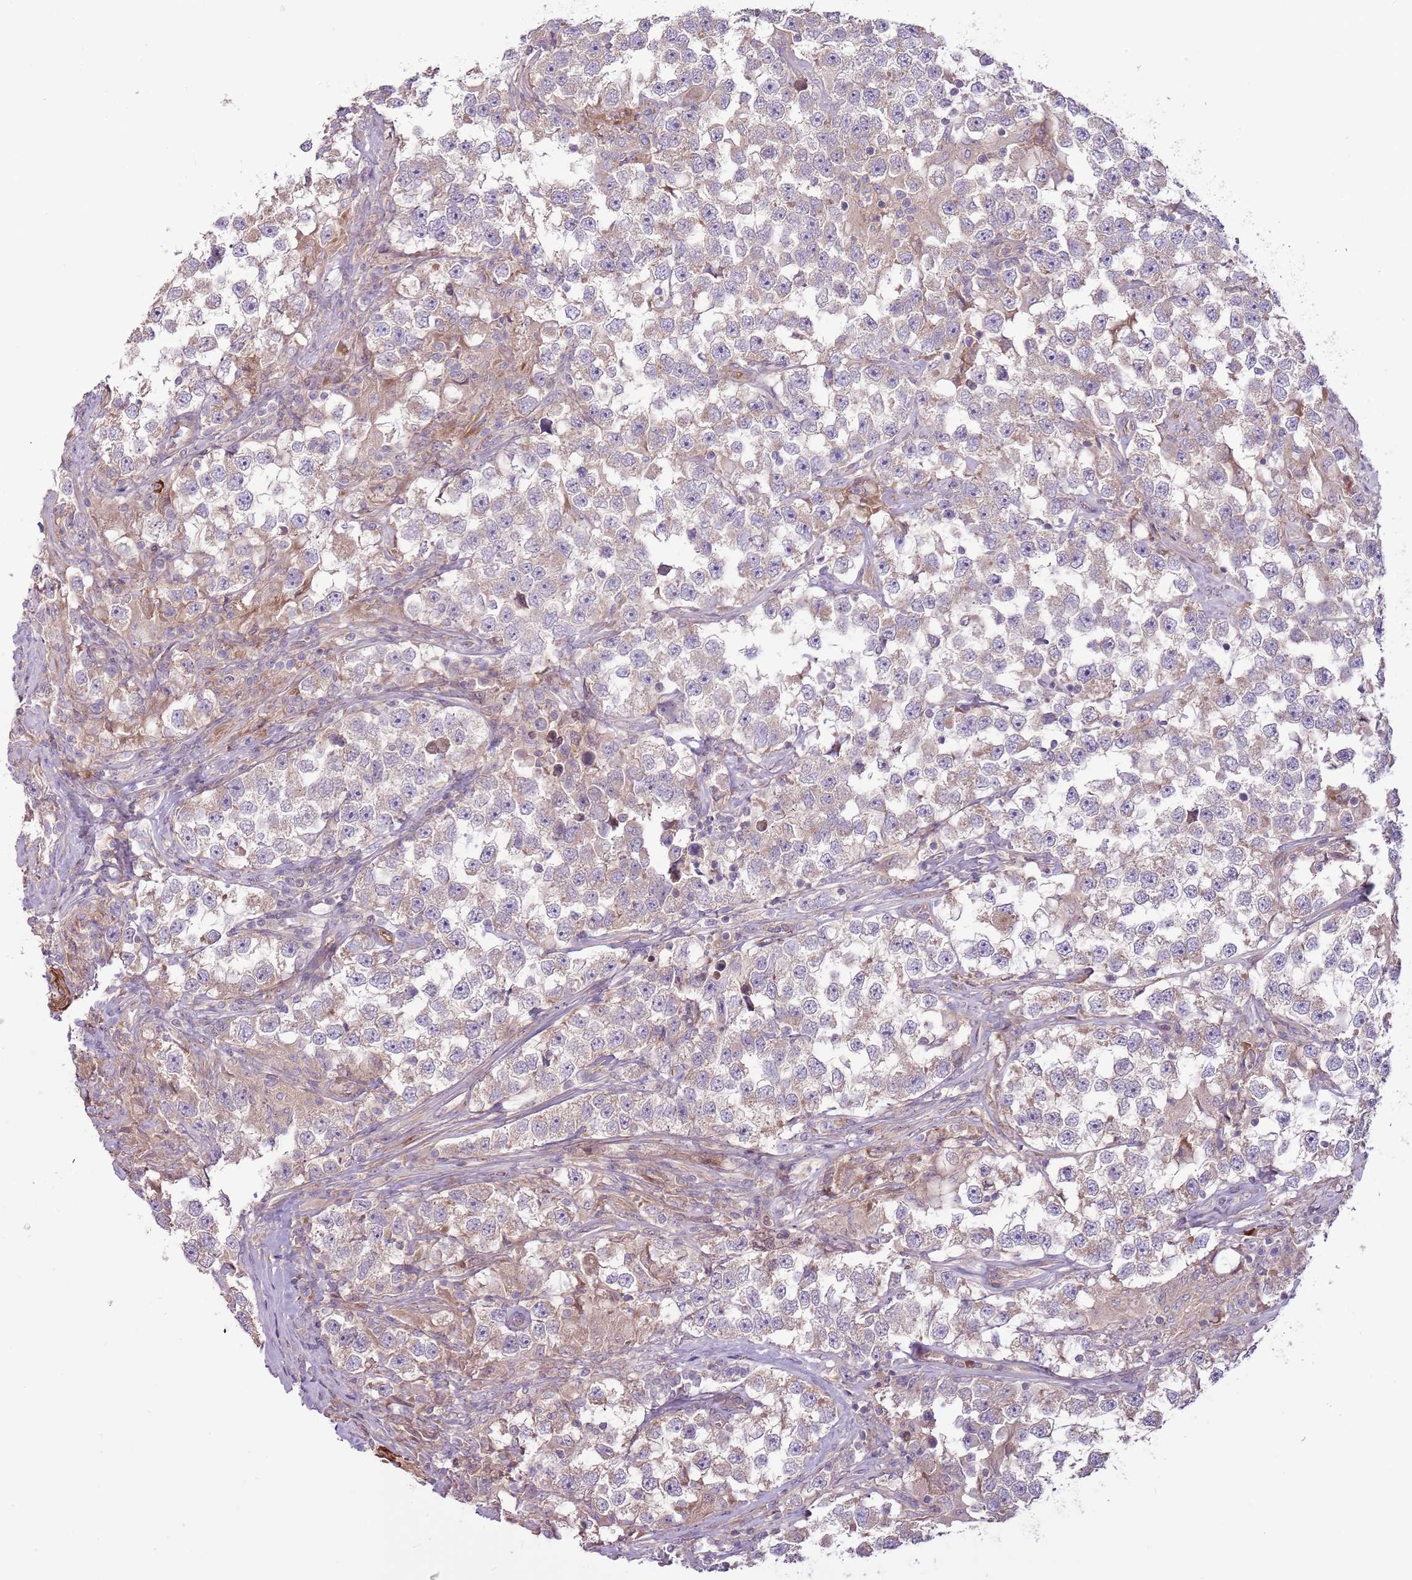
{"staining": {"intensity": "weak", "quantity": "25%-75%", "location": "cytoplasmic/membranous"}, "tissue": "testis cancer", "cell_type": "Tumor cells", "image_type": "cancer", "snomed": [{"axis": "morphology", "description": "Seminoma, NOS"}, {"axis": "topography", "description": "Testis"}], "caption": "Immunohistochemical staining of seminoma (testis) shows low levels of weak cytoplasmic/membranous protein positivity in about 25%-75% of tumor cells. Ihc stains the protein in brown and the nuclei are stained blue.", "gene": "RNF128", "patient": {"sex": "male", "age": 46}}